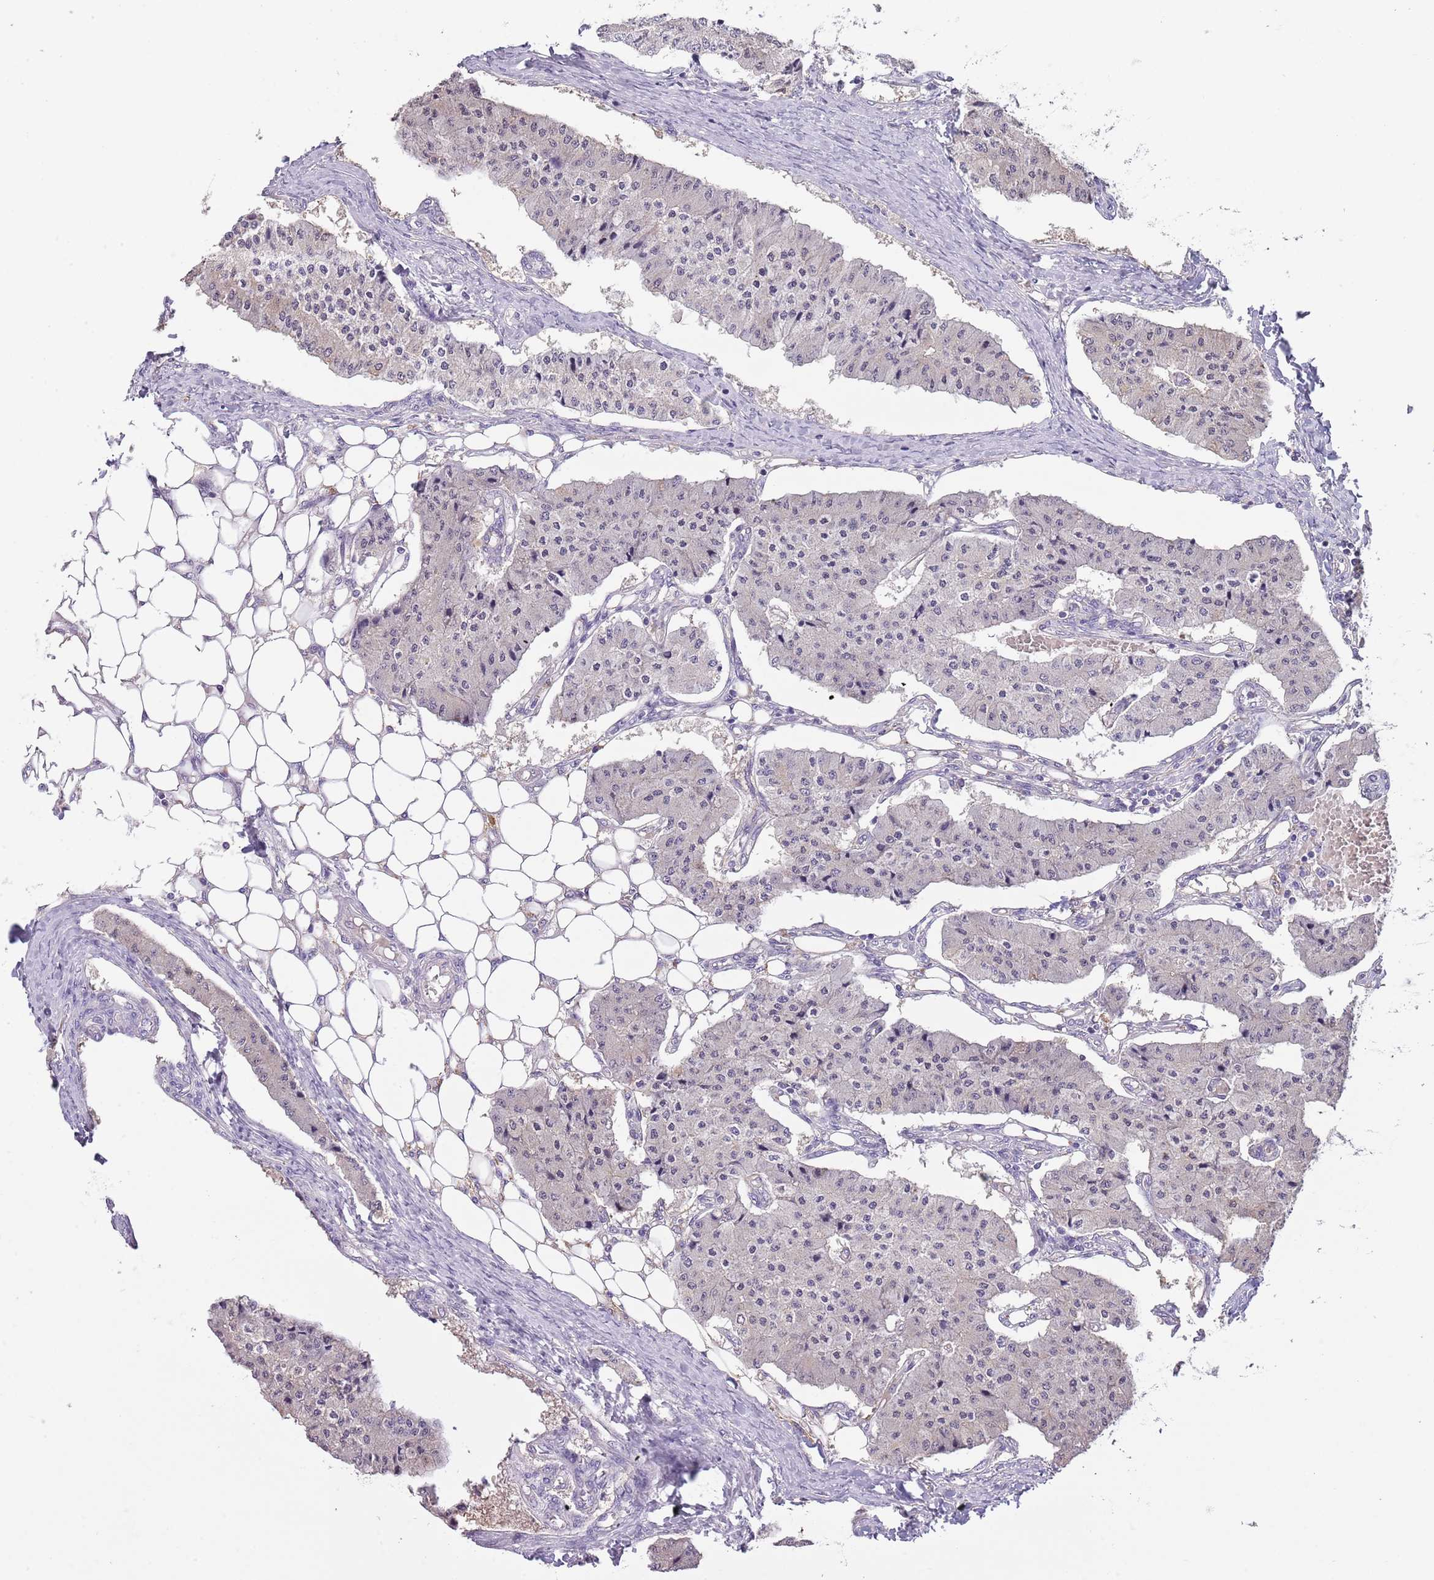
{"staining": {"intensity": "negative", "quantity": "none", "location": "none"}, "tissue": "carcinoid", "cell_type": "Tumor cells", "image_type": "cancer", "snomed": [{"axis": "morphology", "description": "Carcinoid, malignant, NOS"}, {"axis": "topography", "description": "Colon"}], "caption": "An image of carcinoid stained for a protein reveals no brown staining in tumor cells.", "gene": "HES3", "patient": {"sex": "female", "age": 52}}